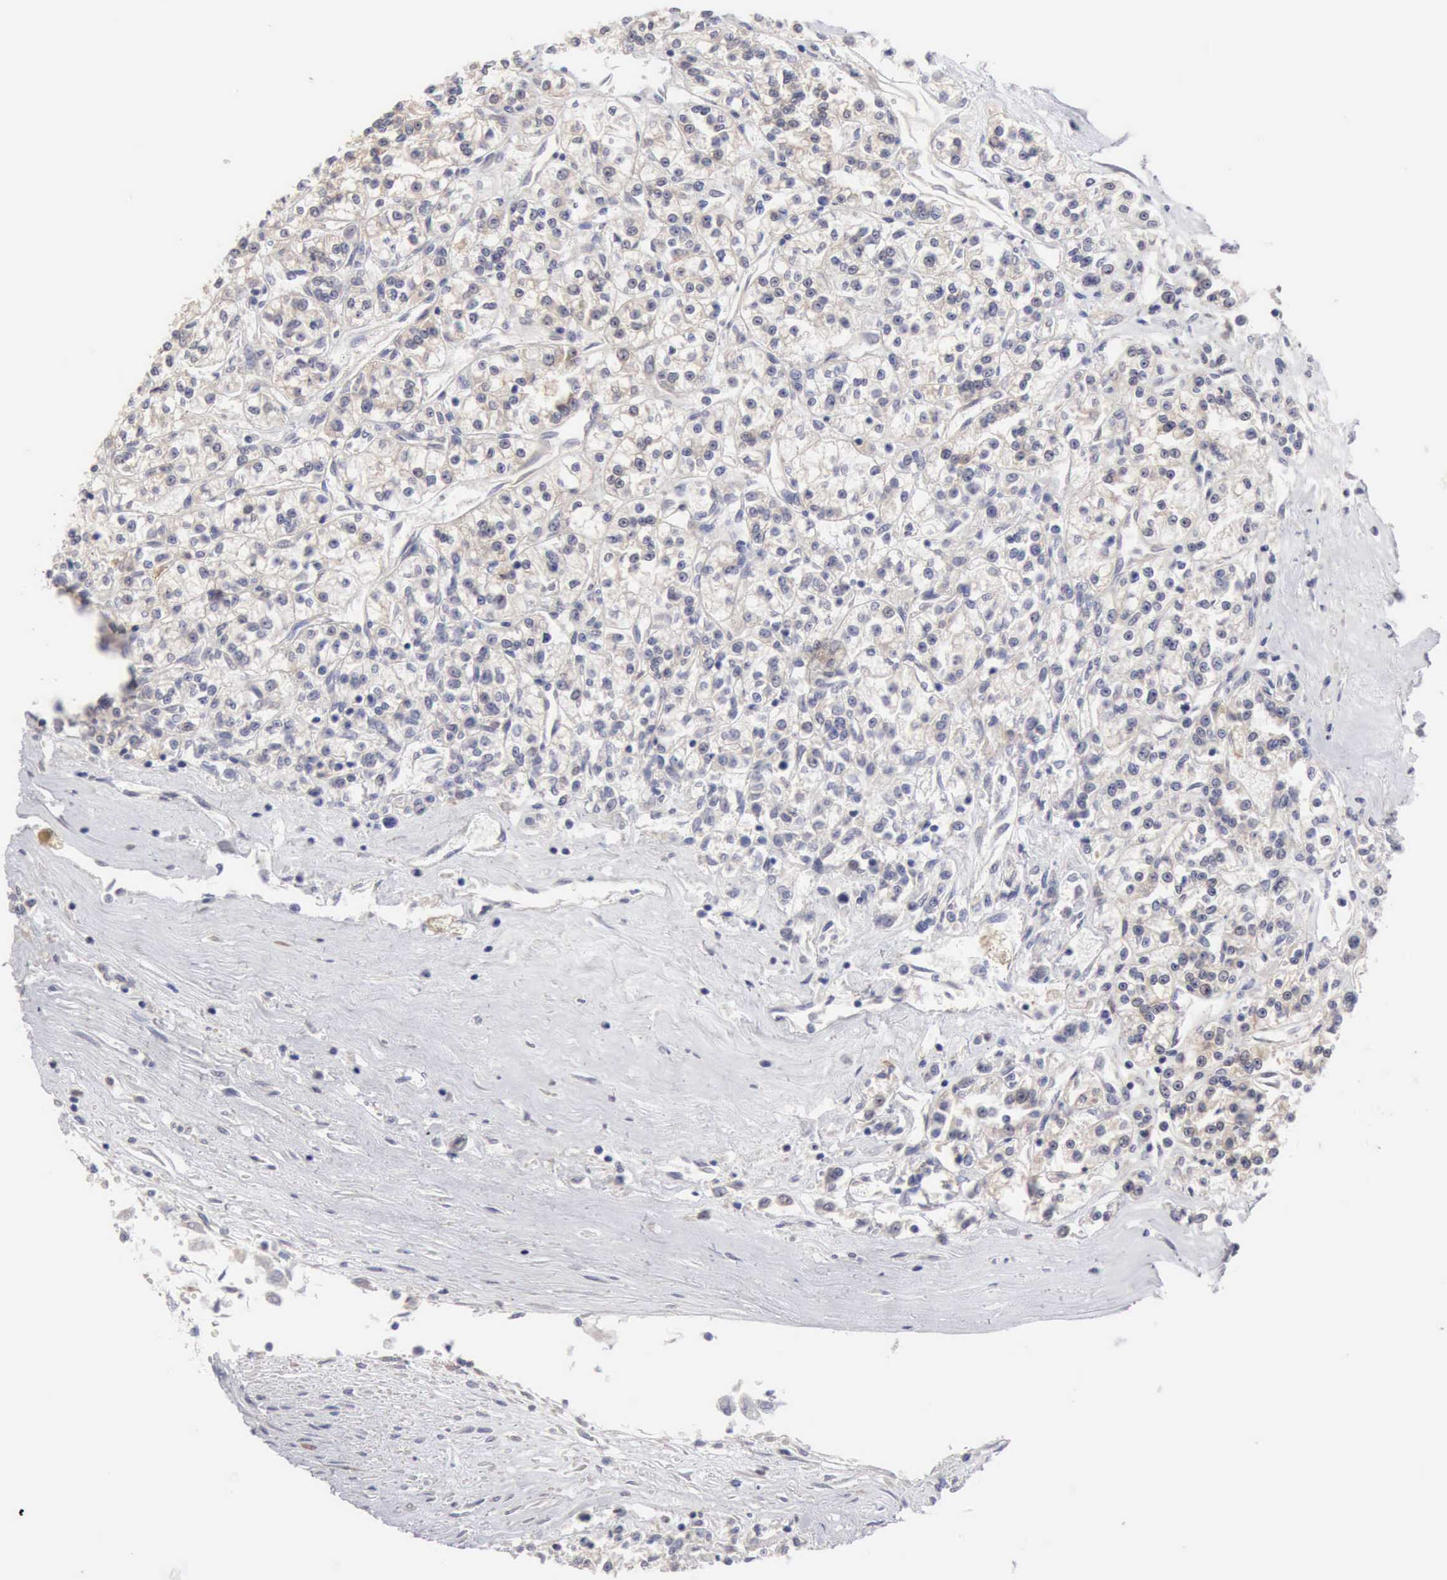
{"staining": {"intensity": "weak", "quantity": "25%-75%", "location": "cytoplasmic/membranous"}, "tissue": "renal cancer", "cell_type": "Tumor cells", "image_type": "cancer", "snomed": [{"axis": "morphology", "description": "Adenocarcinoma, NOS"}, {"axis": "topography", "description": "Kidney"}], "caption": "Protein staining reveals weak cytoplasmic/membranous staining in about 25%-75% of tumor cells in adenocarcinoma (renal). Using DAB (brown) and hematoxylin (blue) stains, captured at high magnification using brightfield microscopy.", "gene": "PTGR2", "patient": {"sex": "female", "age": 76}}